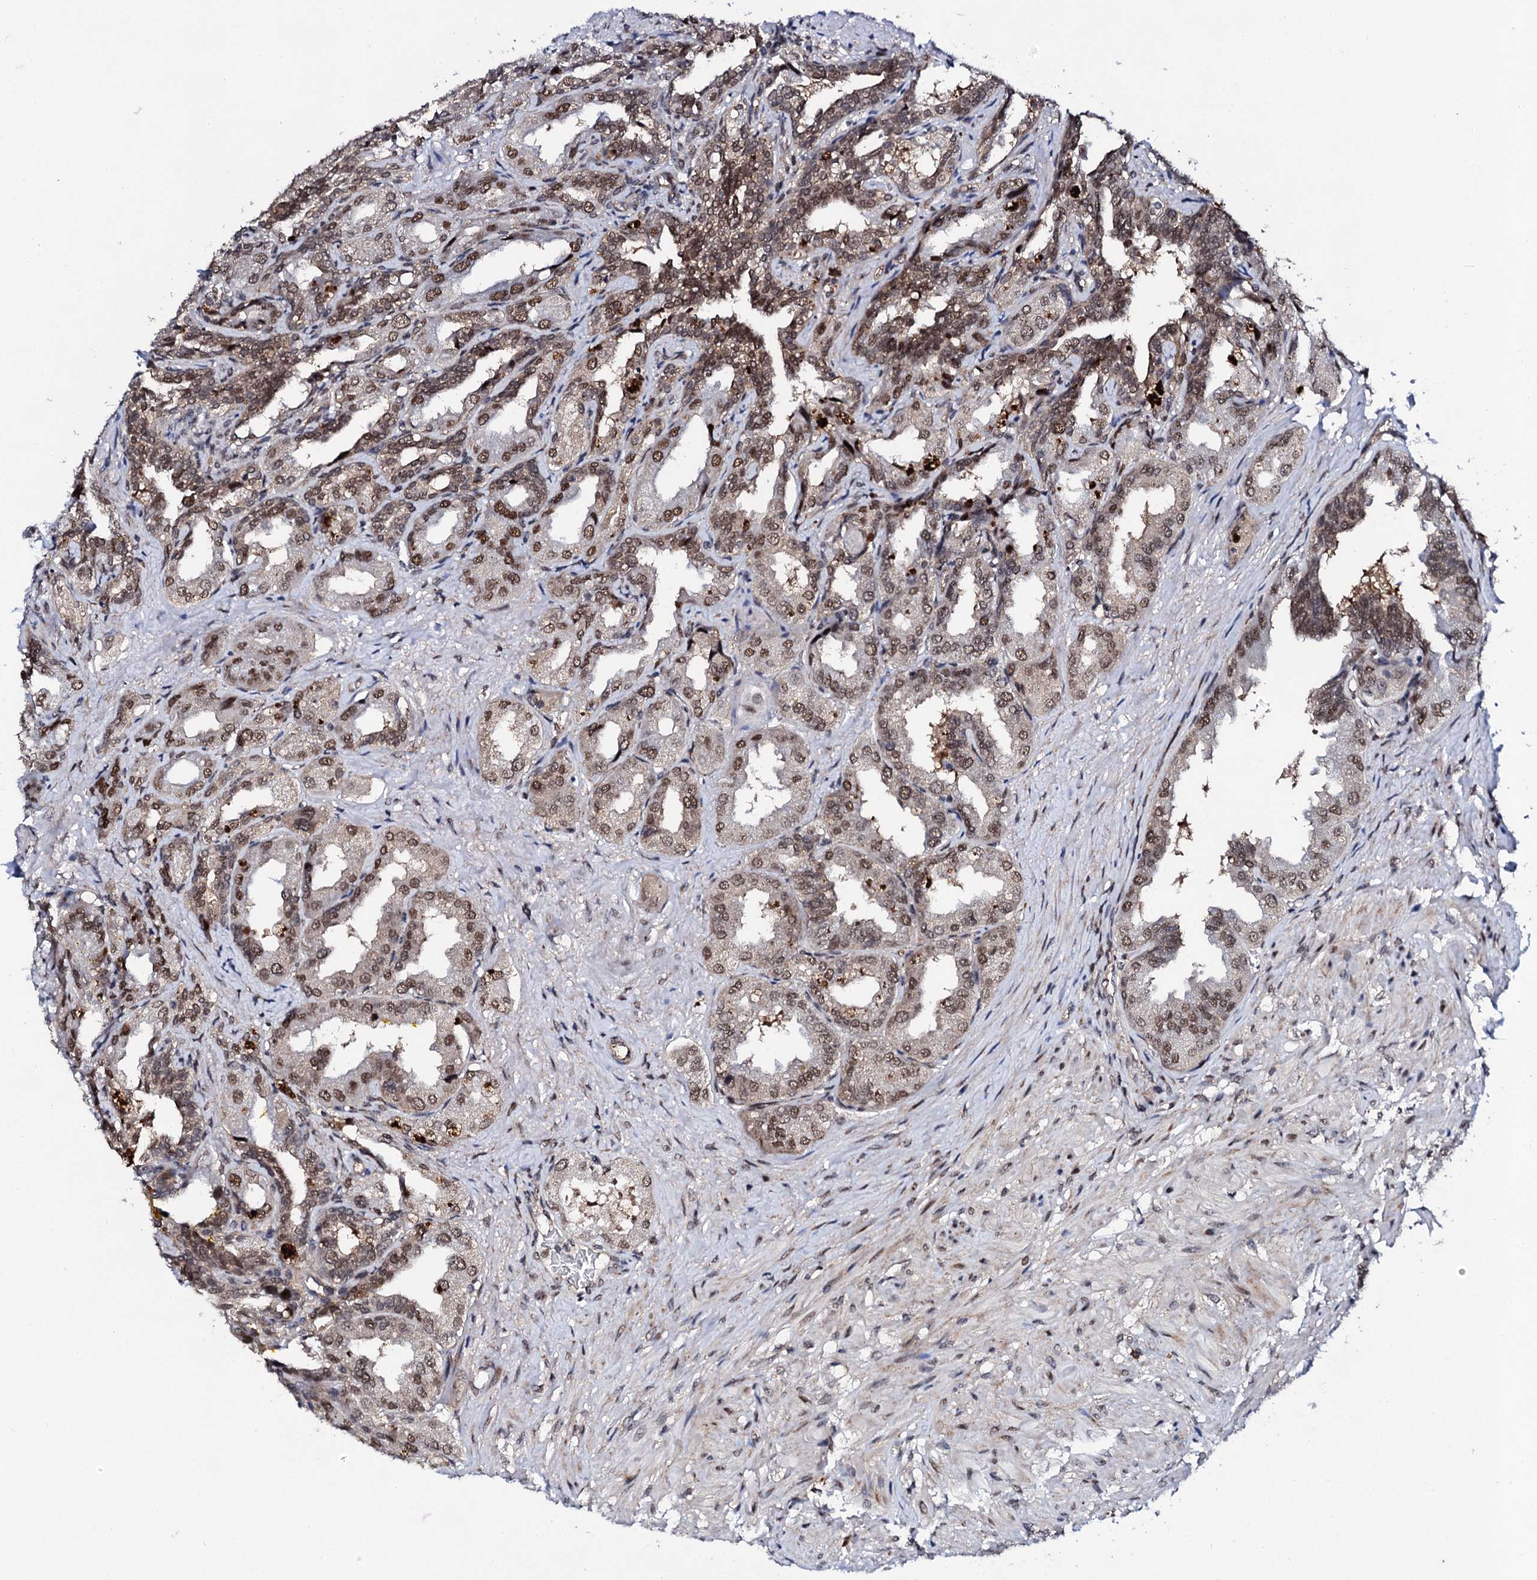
{"staining": {"intensity": "moderate", "quantity": ">75%", "location": "nuclear"}, "tissue": "seminal vesicle", "cell_type": "Glandular cells", "image_type": "normal", "snomed": [{"axis": "morphology", "description": "Normal tissue, NOS"}, {"axis": "topography", "description": "Seminal veicle"}], "caption": "Seminal vesicle stained with DAB immunohistochemistry reveals medium levels of moderate nuclear positivity in approximately >75% of glandular cells. (Stains: DAB (3,3'-diaminobenzidine) in brown, nuclei in blue, Microscopy: brightfield microscopy at high magnification).", "gene": "CSTF3", "patient": {"sex": "male", "age": 63}}